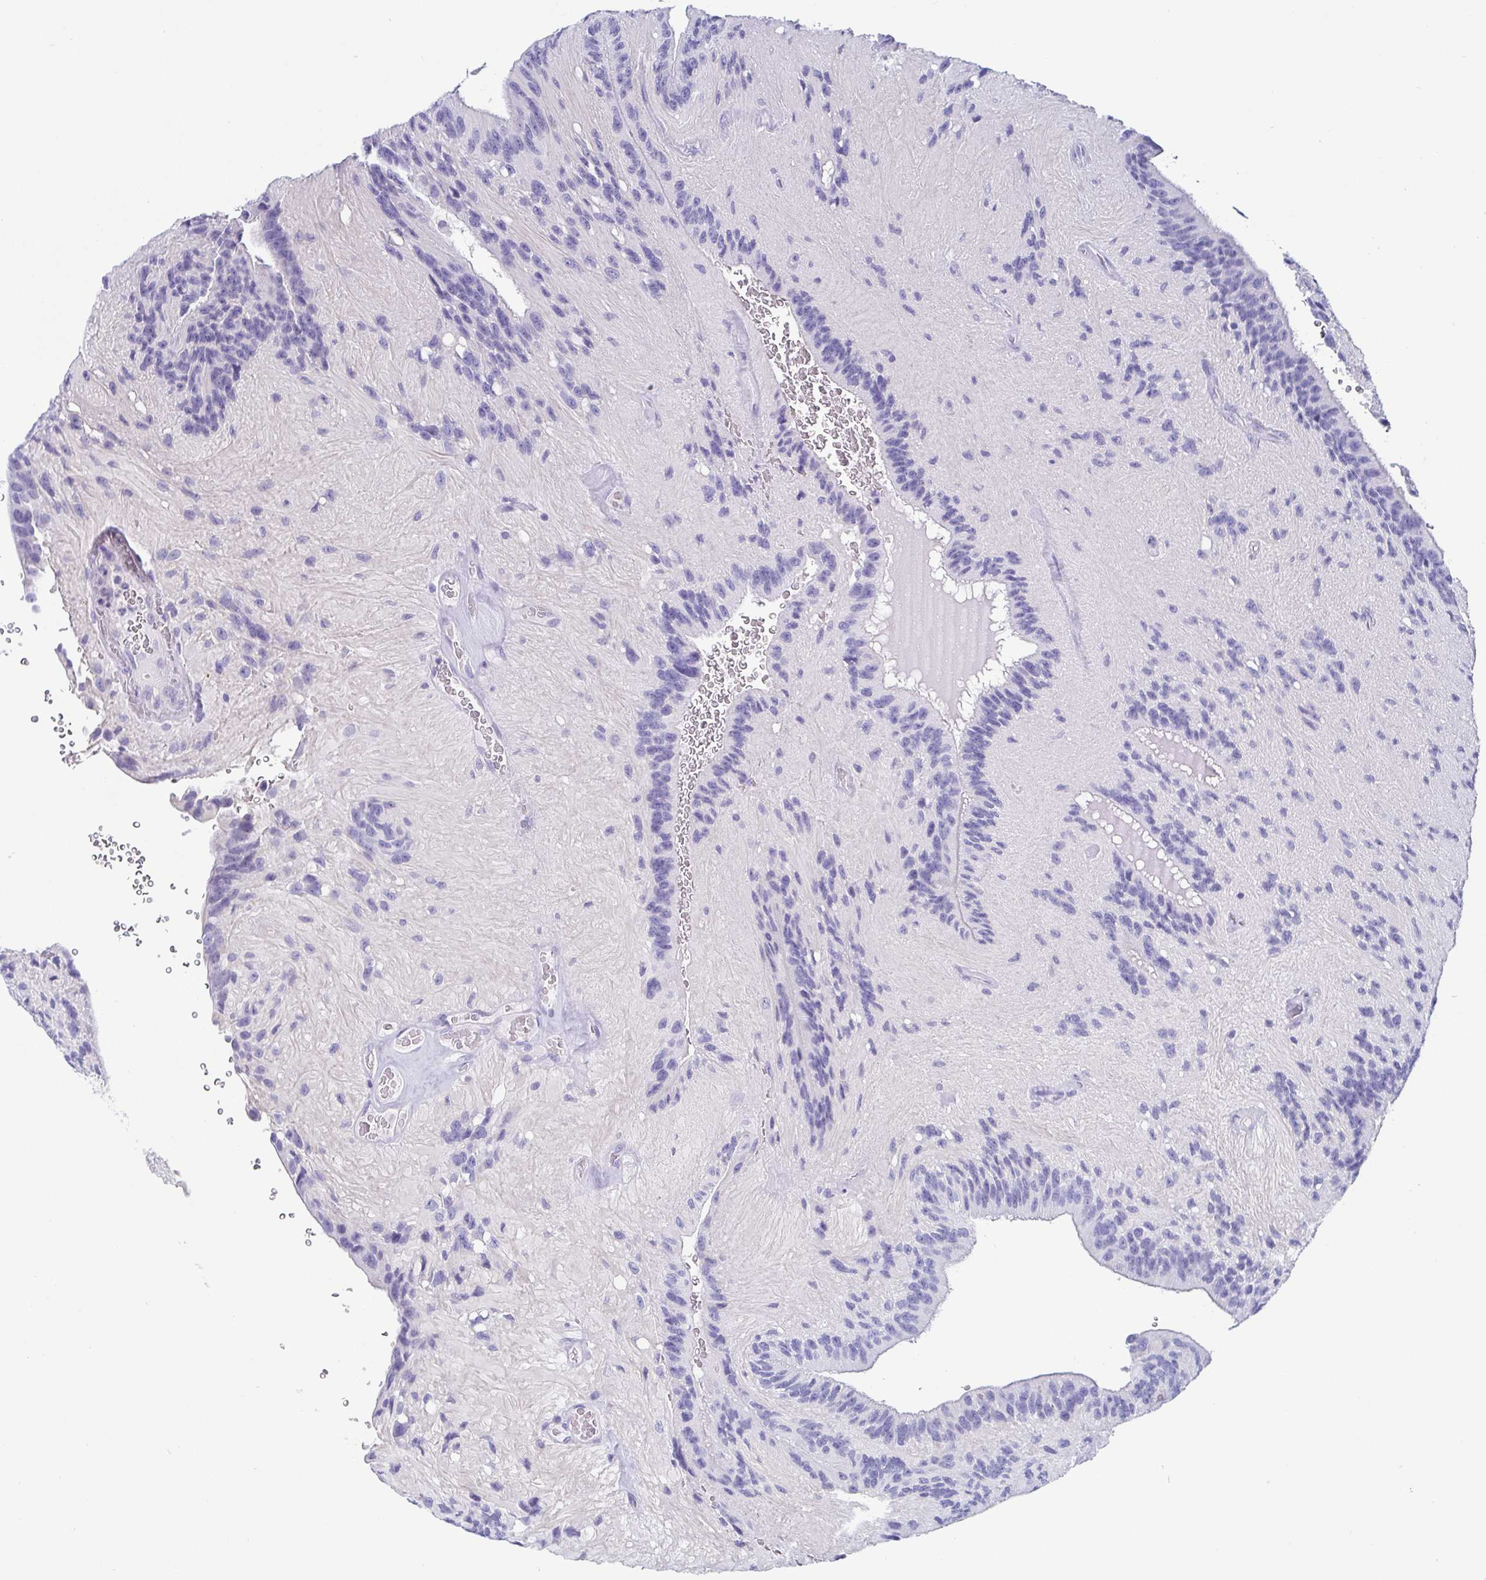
{"staining": {"intensity": "negative", "quantity": "none", "location": "none"}, "tissue": "glioma", "cell_type": "Tumor cells", "image_type": "cancer", "snomed": [{"axis": "morphology", "description": "Glioma, malignant, Low grade"}, {"axis": "topography", "description": "Brain"}], "caption": "DAB immunohistochemical staining of malignant glioma (low-grade) reveals no significant positivity in tumor cells.", "gene": "SCGN", "patient": {"sex": "male", "age": 31}}